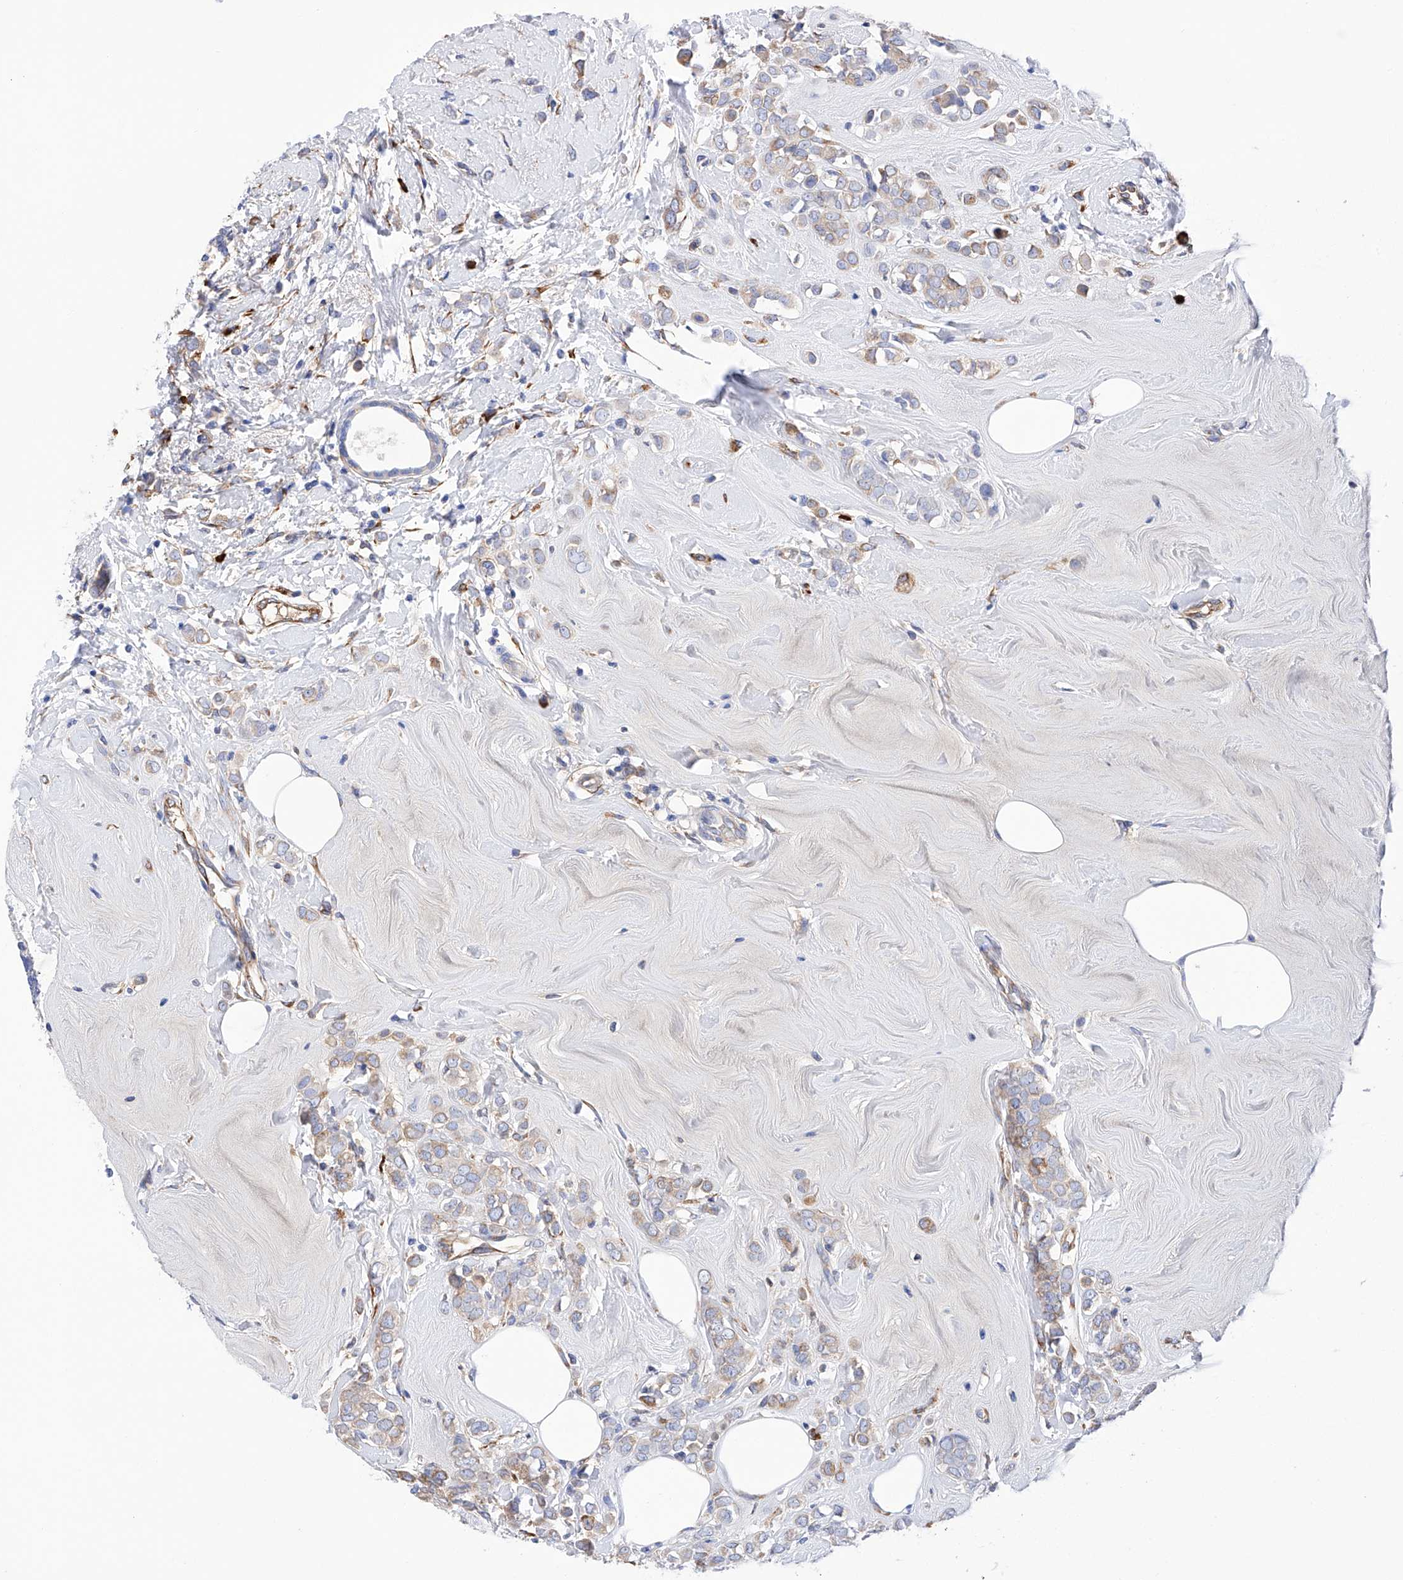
{"staining": {"intensity": "weak", "quantity": "25%-75%", "location": "cytoplasmic/membranous"}, "tissue": "breast cancer", "cell_type": "Tumor cells", "image_type": "cancer", "snomed": [{"axis": "morphology", "description": "Lobular carcinoma"}, {"axis": "topography", "description": "Breast"}], "caption": "Immunohistochemical staining of human breast lobular carcinoma exhibits weak cytoplasmic/membranous protein staining in about 25%-75% of tumor cells.", "gene": "PDIA5", "patient": {"sex": "female", "age": 47}}